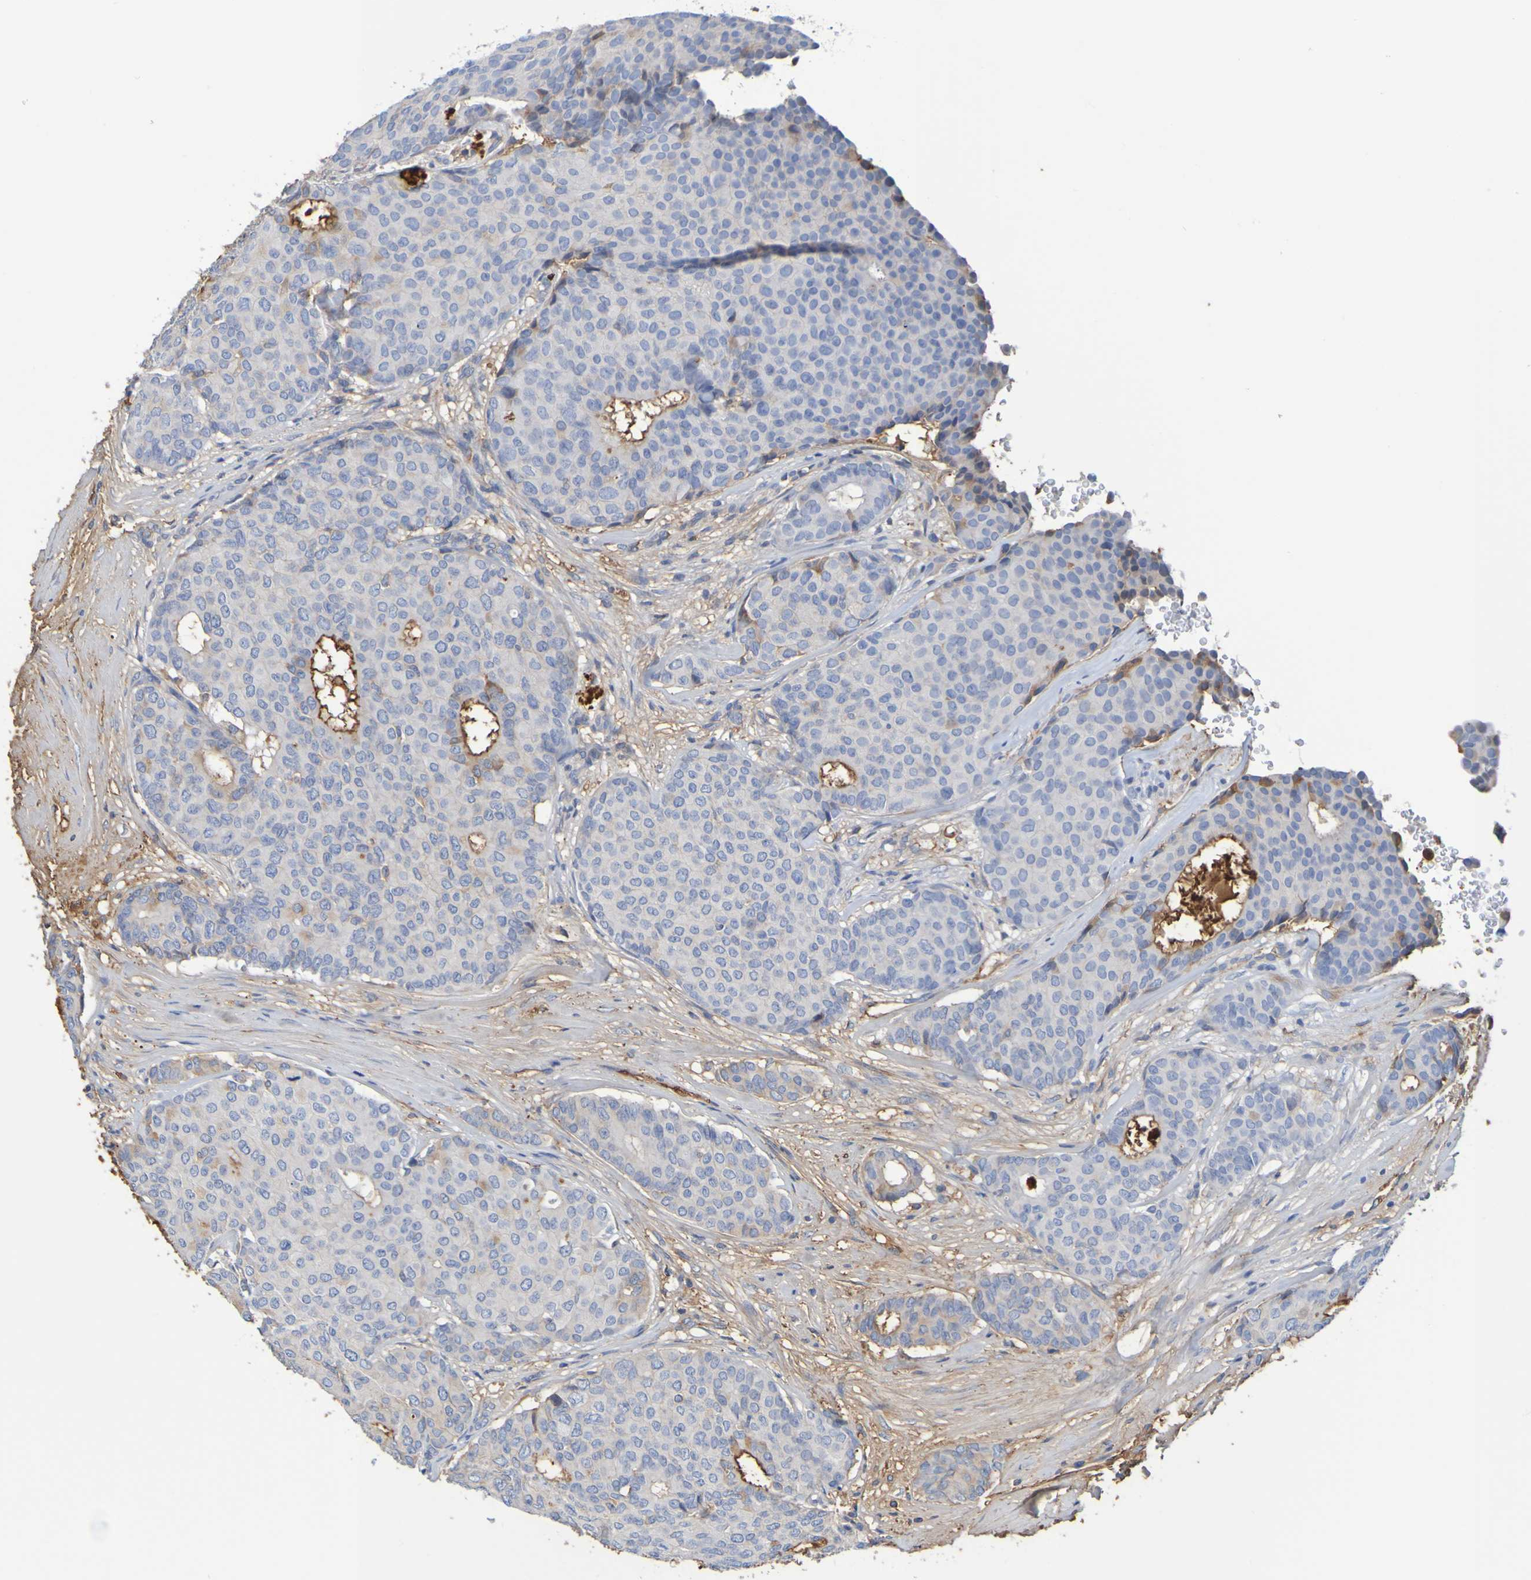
{"staining": {"intensity": "negative", "quantity": "none", "location": "none"}, "tissue": "breast cancer", "cell_type": "Tumor cells", "image_type": "cancer", "snomed": [{"axis": "morphology", "description": "Duct carcinoma"}, {"axis": "topography", "description": "Breast"}], "caption": "An image of infiltrating ductal carcinoma (breast) stained for a protein demonstrates no brown staining in tumor cells.", "gene": "GAB3", "patient": {"sex": "female", "age": 75}}